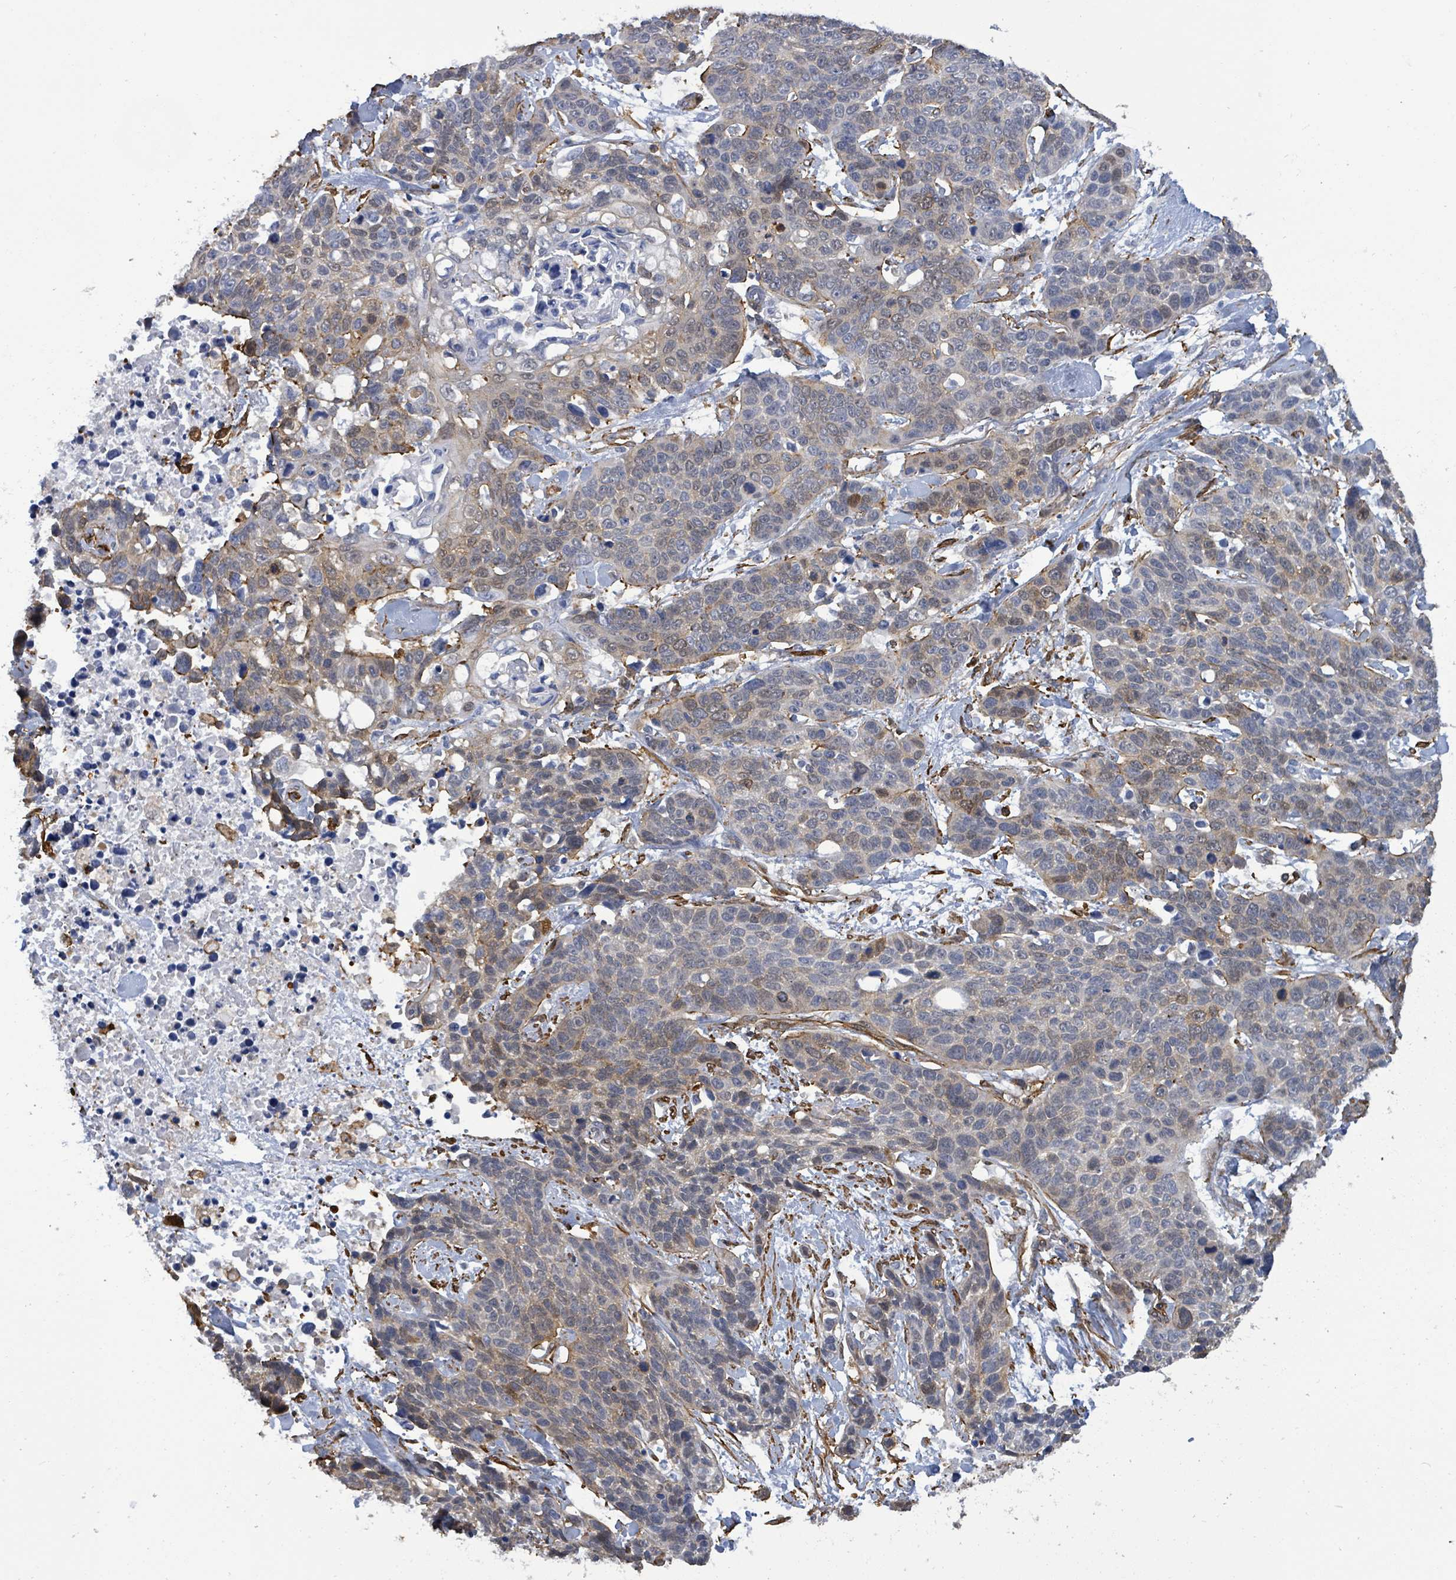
{"staining": {"intensity": "weak", "quantity": "25%-75%", "location": "cytoplasmic/membranous"}, "tissue": "lung cancer", "cell_type": "Tumor cells", "image_type": "cancer", "snomed": [{"axis": "morphology", "description": "Squamous cell carcinoma, NOS"}, {"axis": "topography", "description": "Lung"}], "caption": "Immunohistochemistry (DAB (3,3'-diaminobenzidine)) staining of lung cancer (squamous cell carcinoma) shows weak cytoplasmic/membranous protein staining in about 25%-75% of tumor cells.", "gene": "PRKRIP1", "patient": {"sex": "male", "age": 62}}